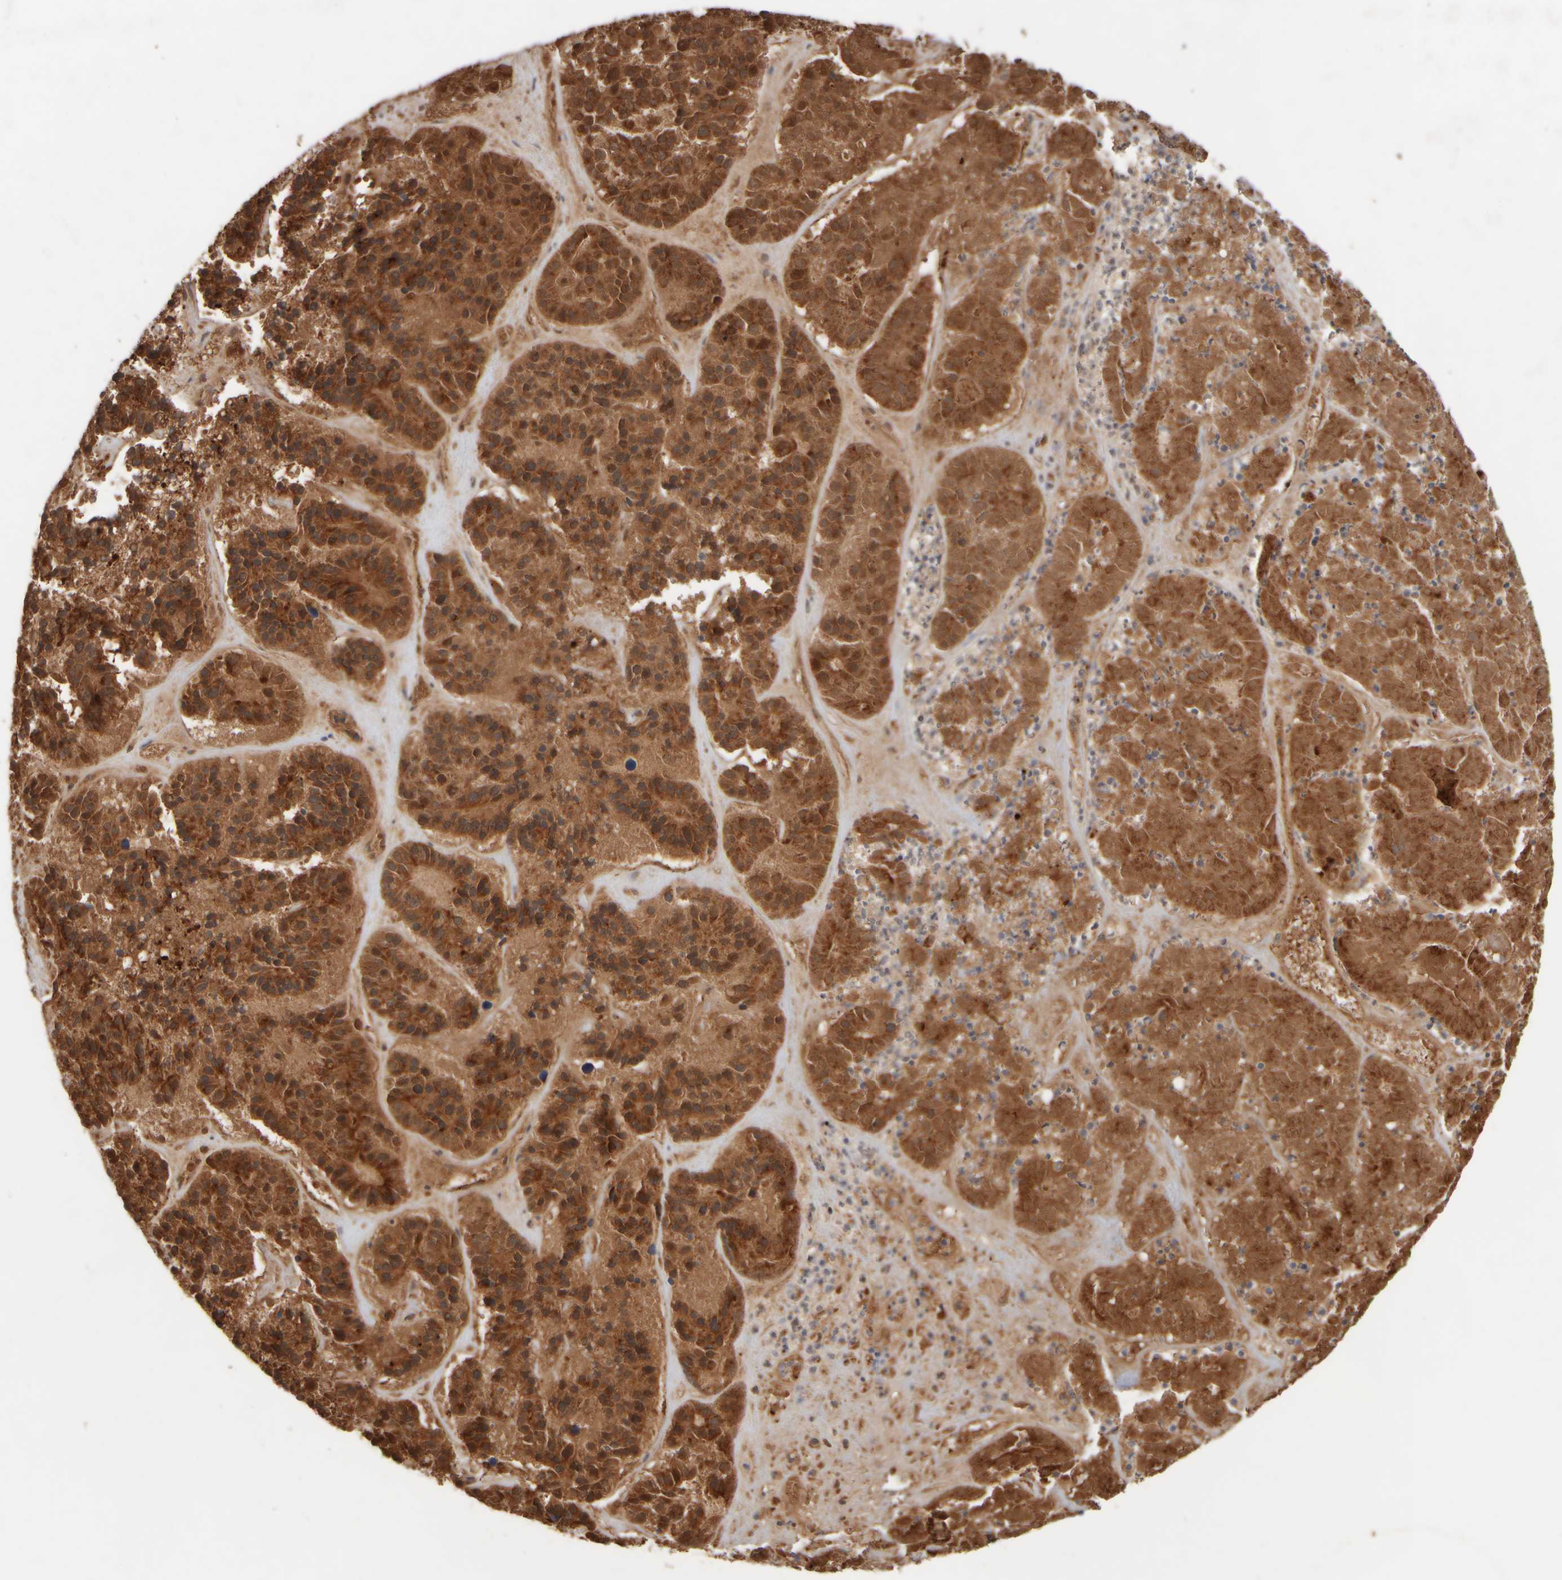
{"staining": {"intensity": "strong", "quantity": ">75%", "location": "cytoplasmic/membranous"}, "tissue": "pancreatic cancer", "cell_type": "Tumor cells", "image_type": "cancer", "snomed": [{"axis": "morphology", "description": "Adenocarcinoma, NOS"}, {"axis": "topography", "description": "Pancreas"}], "caption": "Pancreatic cancer tissue shows strong cytoplasmic/membranous staining in approximately >75% of tumor cells, visualized by immunohistochemistry. The protein is shown in brown color, while the nuclei are stained blue.", "gene": "EIF2B3", "patient": {"sex": "male", "age": 50}}